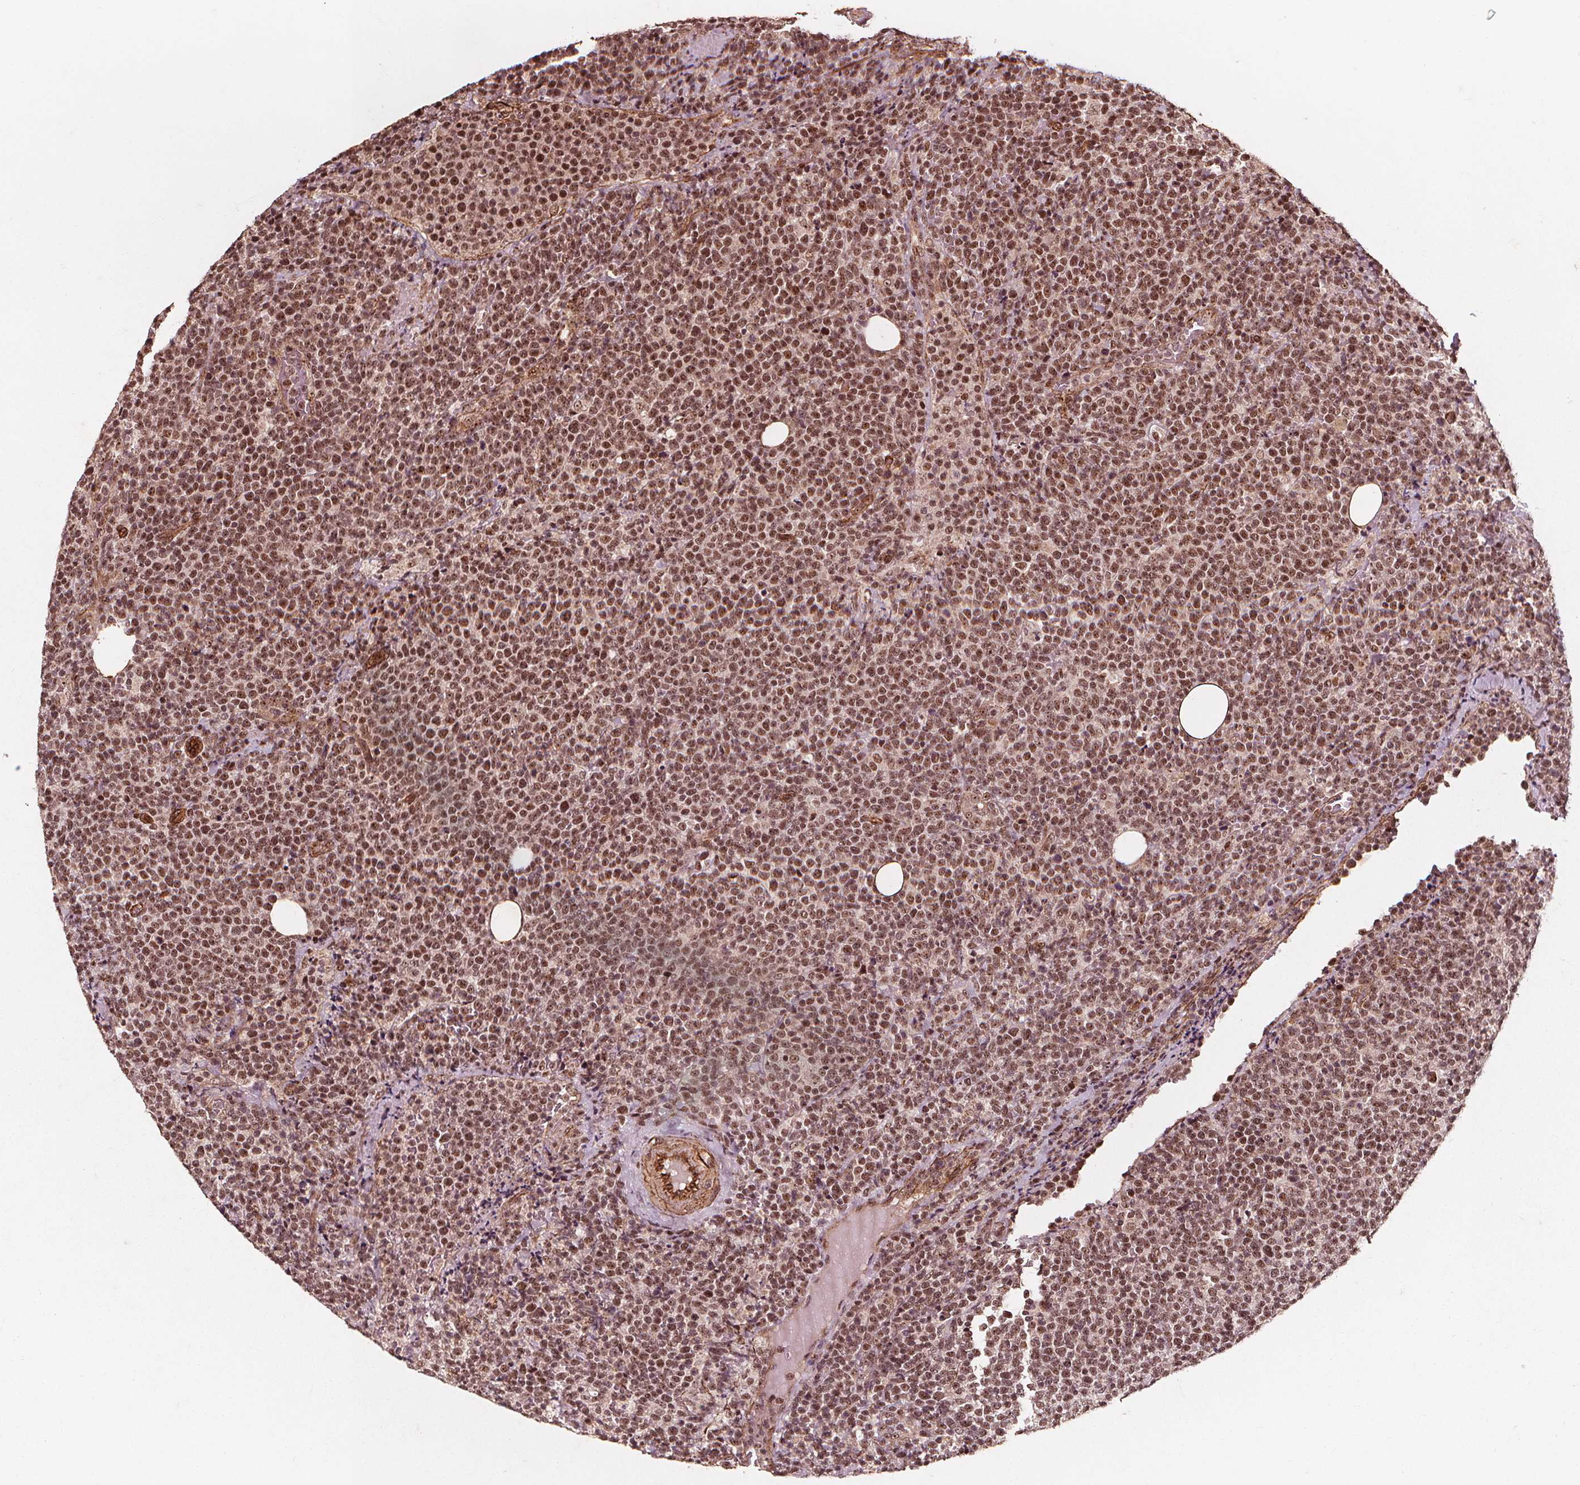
{"staining": {"intensity": "moderate", "quantity": ">75%", "location": "nuclear"}, "tissue": "lymphoma", "cell_type": "Tumor cells", "image_type": "cancer", "snomed": [{"axis": "morphology", "description": "Malignant lymphoma, non-Hodgkin's type, High grade"}, {"axis": "topography", "description": "Lymph node"}], "caption": "Lymphoma stained for a protein (brown) demonstrates moderate nuclear positive expression in about >75% of tumor cells.", "gene": "EXOSC9", "patient": {"sex": "male", "age": 61}}